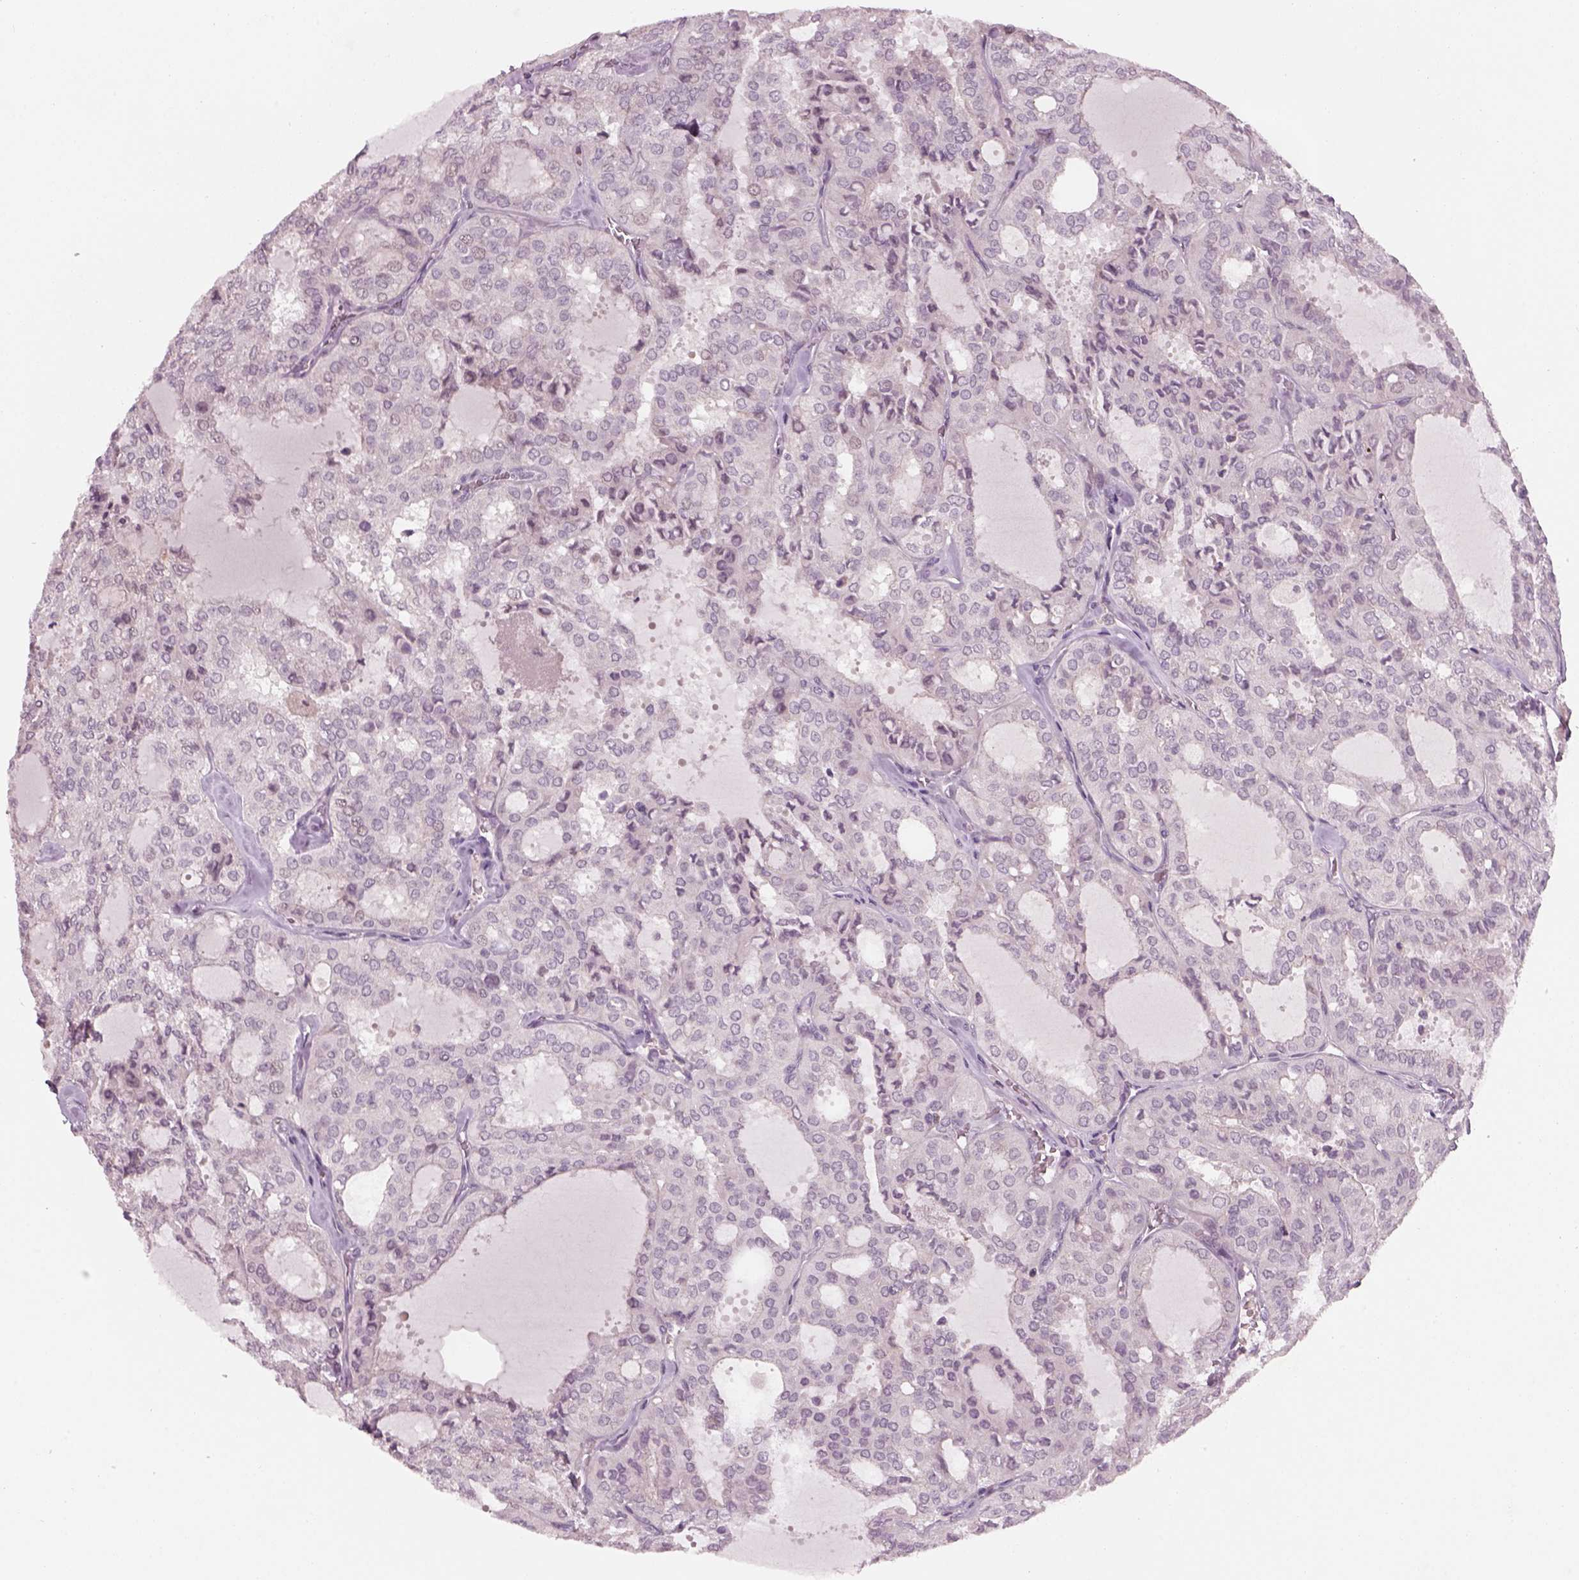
{"staining": {"intensity": "negative", "quantity": "none", "location": "none"}, "tissue": "thyroid cancer", "cell_type": "Tumor cells", "image_type": "cancer", "snomed": [{"axis": "morphology", "description": "Follicular adenoma carcinoma, NOS"}, {"axis": "topography", "description": "Thyroid gland"}], "caption": "DAB immunohistochemical staining of human follicular adenoma carcinoma (thyroid) displays no significant positivity in tumor cells.", "gene": "GDNF", "patient": {"sex": "male", "age": 75}}